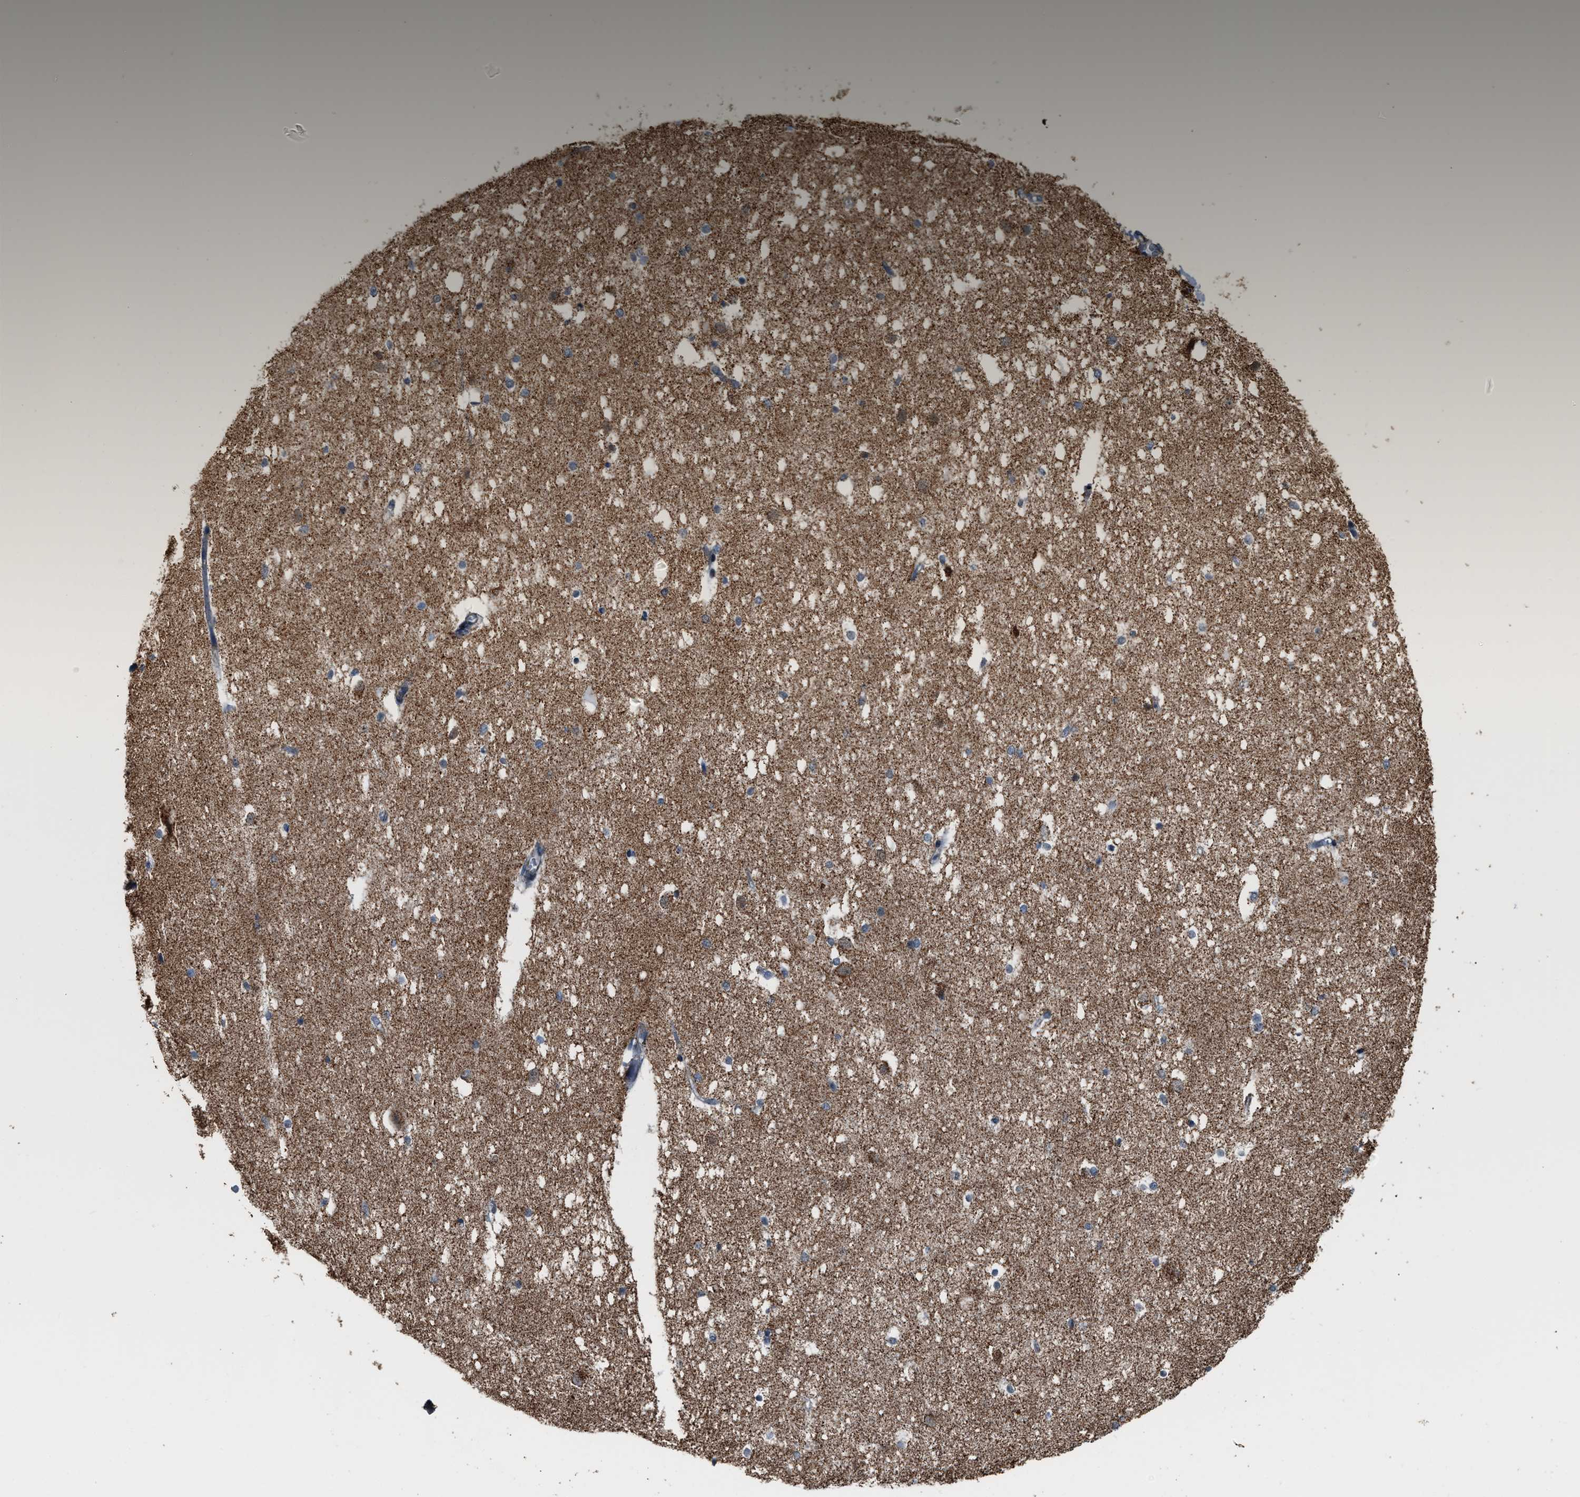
{"staining": {"intensity": "moderate", "quantity": "<25%", "location": "cytoplasmic/membranous"}, "tissue": "hippocampus", "cell_type": "Glial cells", "image_type": "normal", "snomed": [{"axis": "morphology", "description": "Normal tissue, NOS"}, {"axis": "topography", "description": "Hippocampus"}], "caption": "Immunohistochemistry (DAB (3,3'-diaminobenzidine)) staining of unremarkable hippocampus demonstrates moderate cytoplasmic/membranous protein expression in about <25% of glial cells. (brown staining indicates protein expression, while blue staining denotes nuclei).", "gene": "CHN2", "patient": {"sex": "female", "age": 19}}